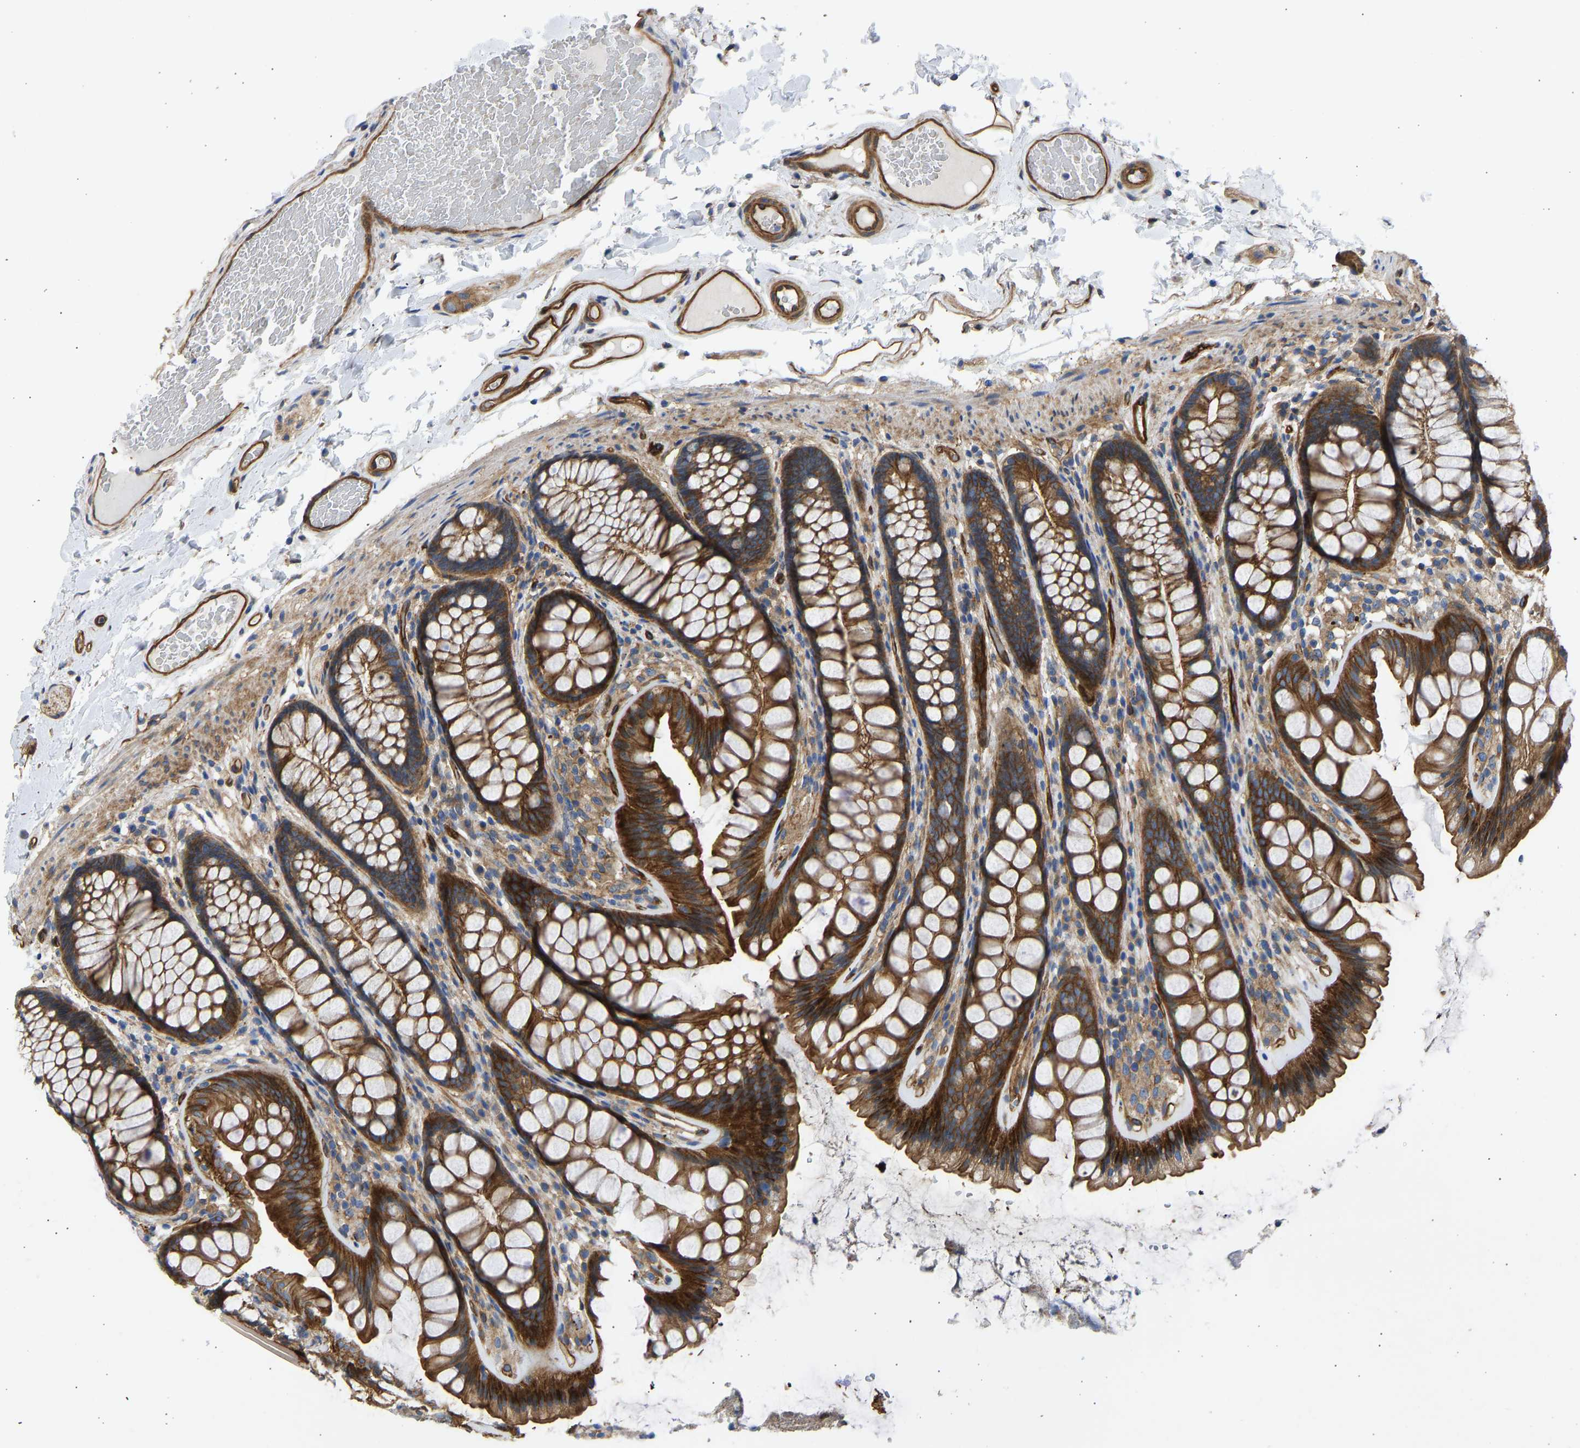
{"staining": {"intensity": "strong", "quantity": ">75%", "location": "cytoplasmic/membranous"}, "tissue": "colon", "cell_type": "Endothelial cells", "image_type": "normal", "snomed": [{"axis": "morphology", "description": "Normal tissue, NOS"}, {"axis": "topography", "description": "Colon"}], "caption": "Immunohistochemical staining of benign human colon demonstrates strong cytoplasmic/membranous protein positivity in approximately >75% of endothelial cells. (Brightfield microscopy of DAB IHC at high magnification).", "gene": "MYO1C", "patient": {"sex": "female", "age": 56}}